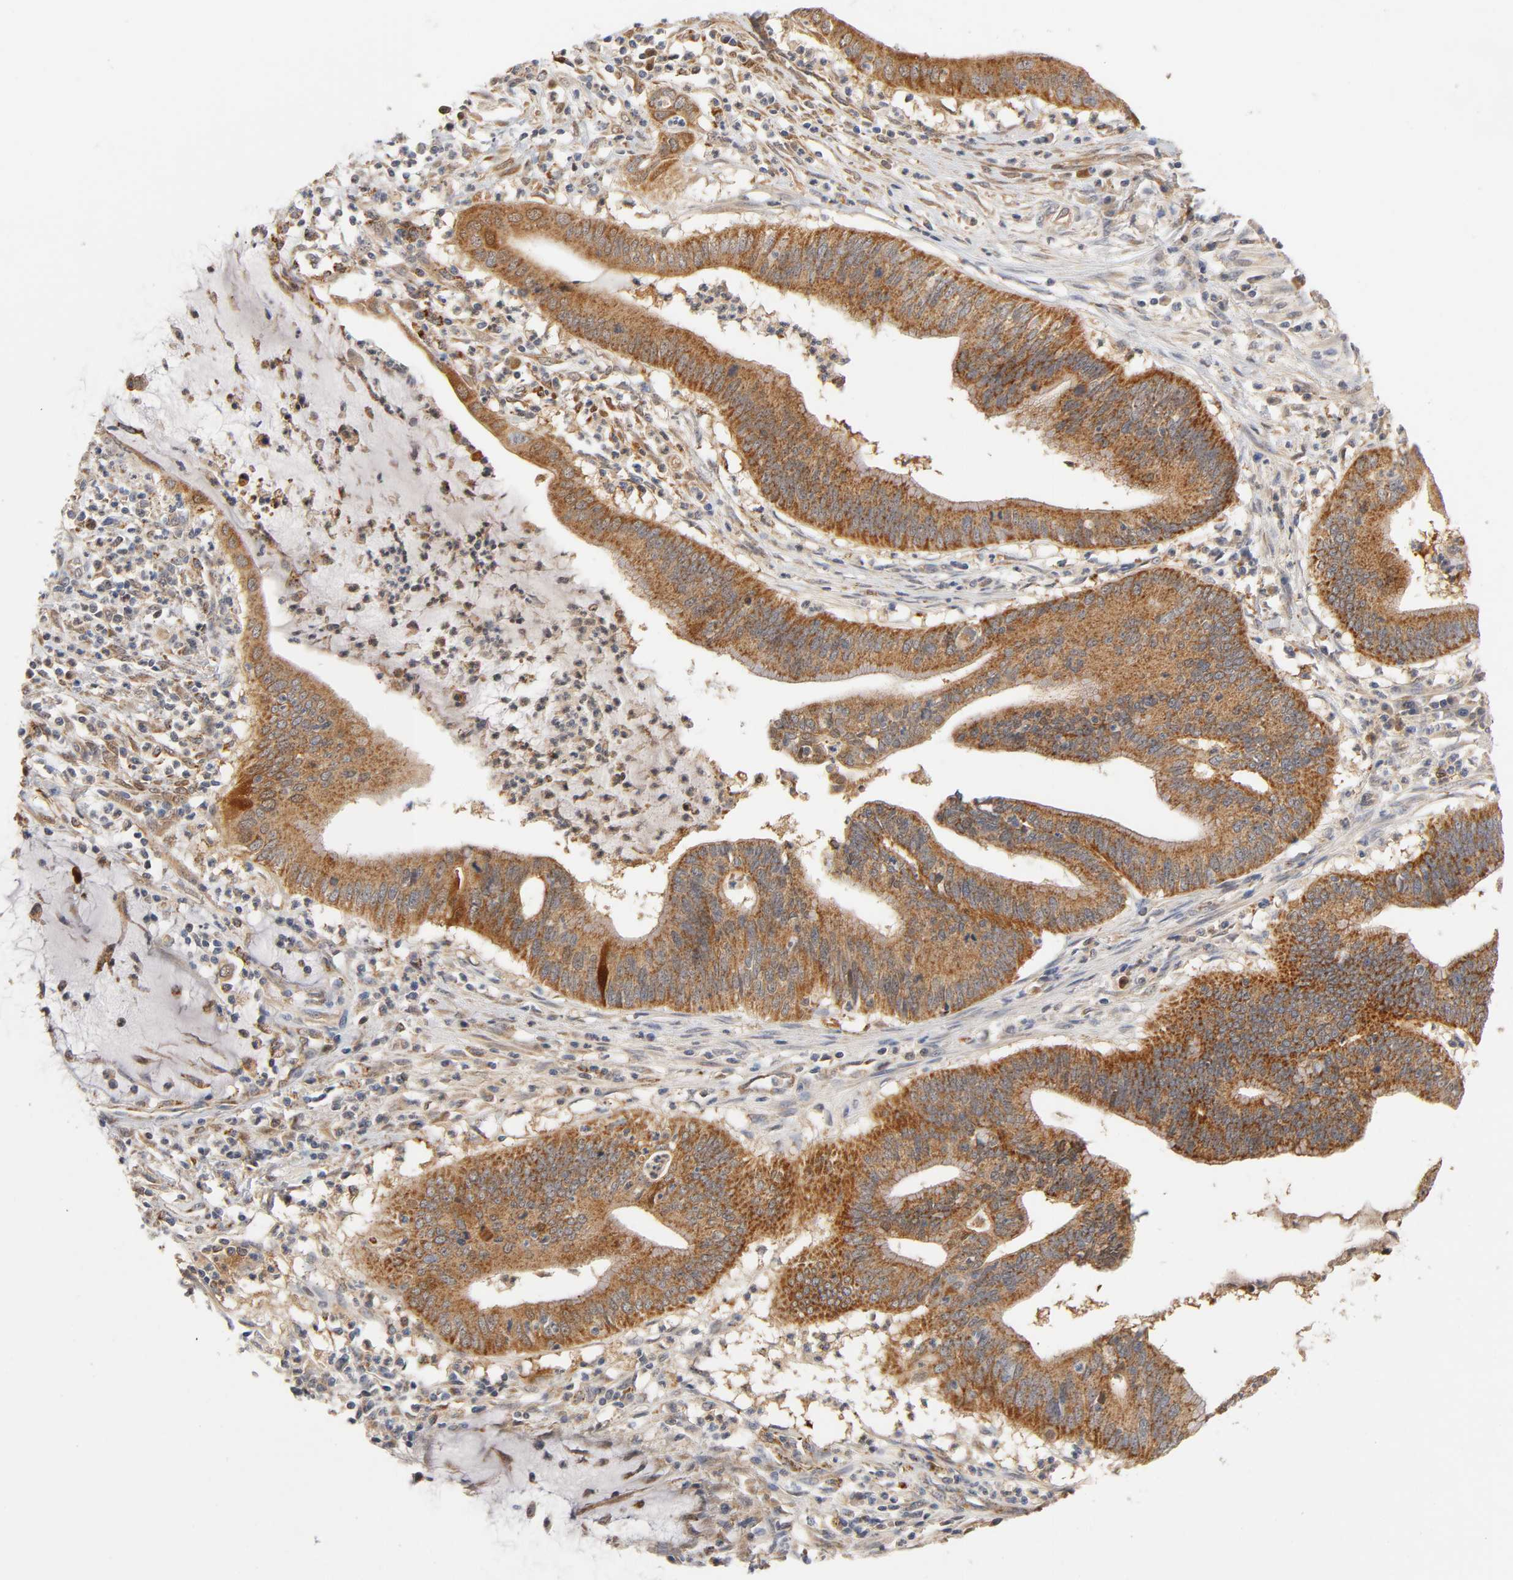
{"staining": {"intensity": "strong", "quantity": ">75%", "location": "cytoplasmic/membranous"}, "tissue": "cervical cancer", "cell_type": "Tumor cells", "image_type": "cancer", "snomed": [{"axis": "morphology", "description": "Adenocarcinoma, NOS"}, {"axis": "topography", "description": "Cervix"}], "caption": "This image demonstrates cervical cancer stained with immunohistochemistry to label a protein in brown. The cytoplasmic/membranous of tumor cells show strong positivity for the protein. Nuclei are counter-stained blue.", "gene": "ISG15", "patient": {"sex": "female", "age": 36}}